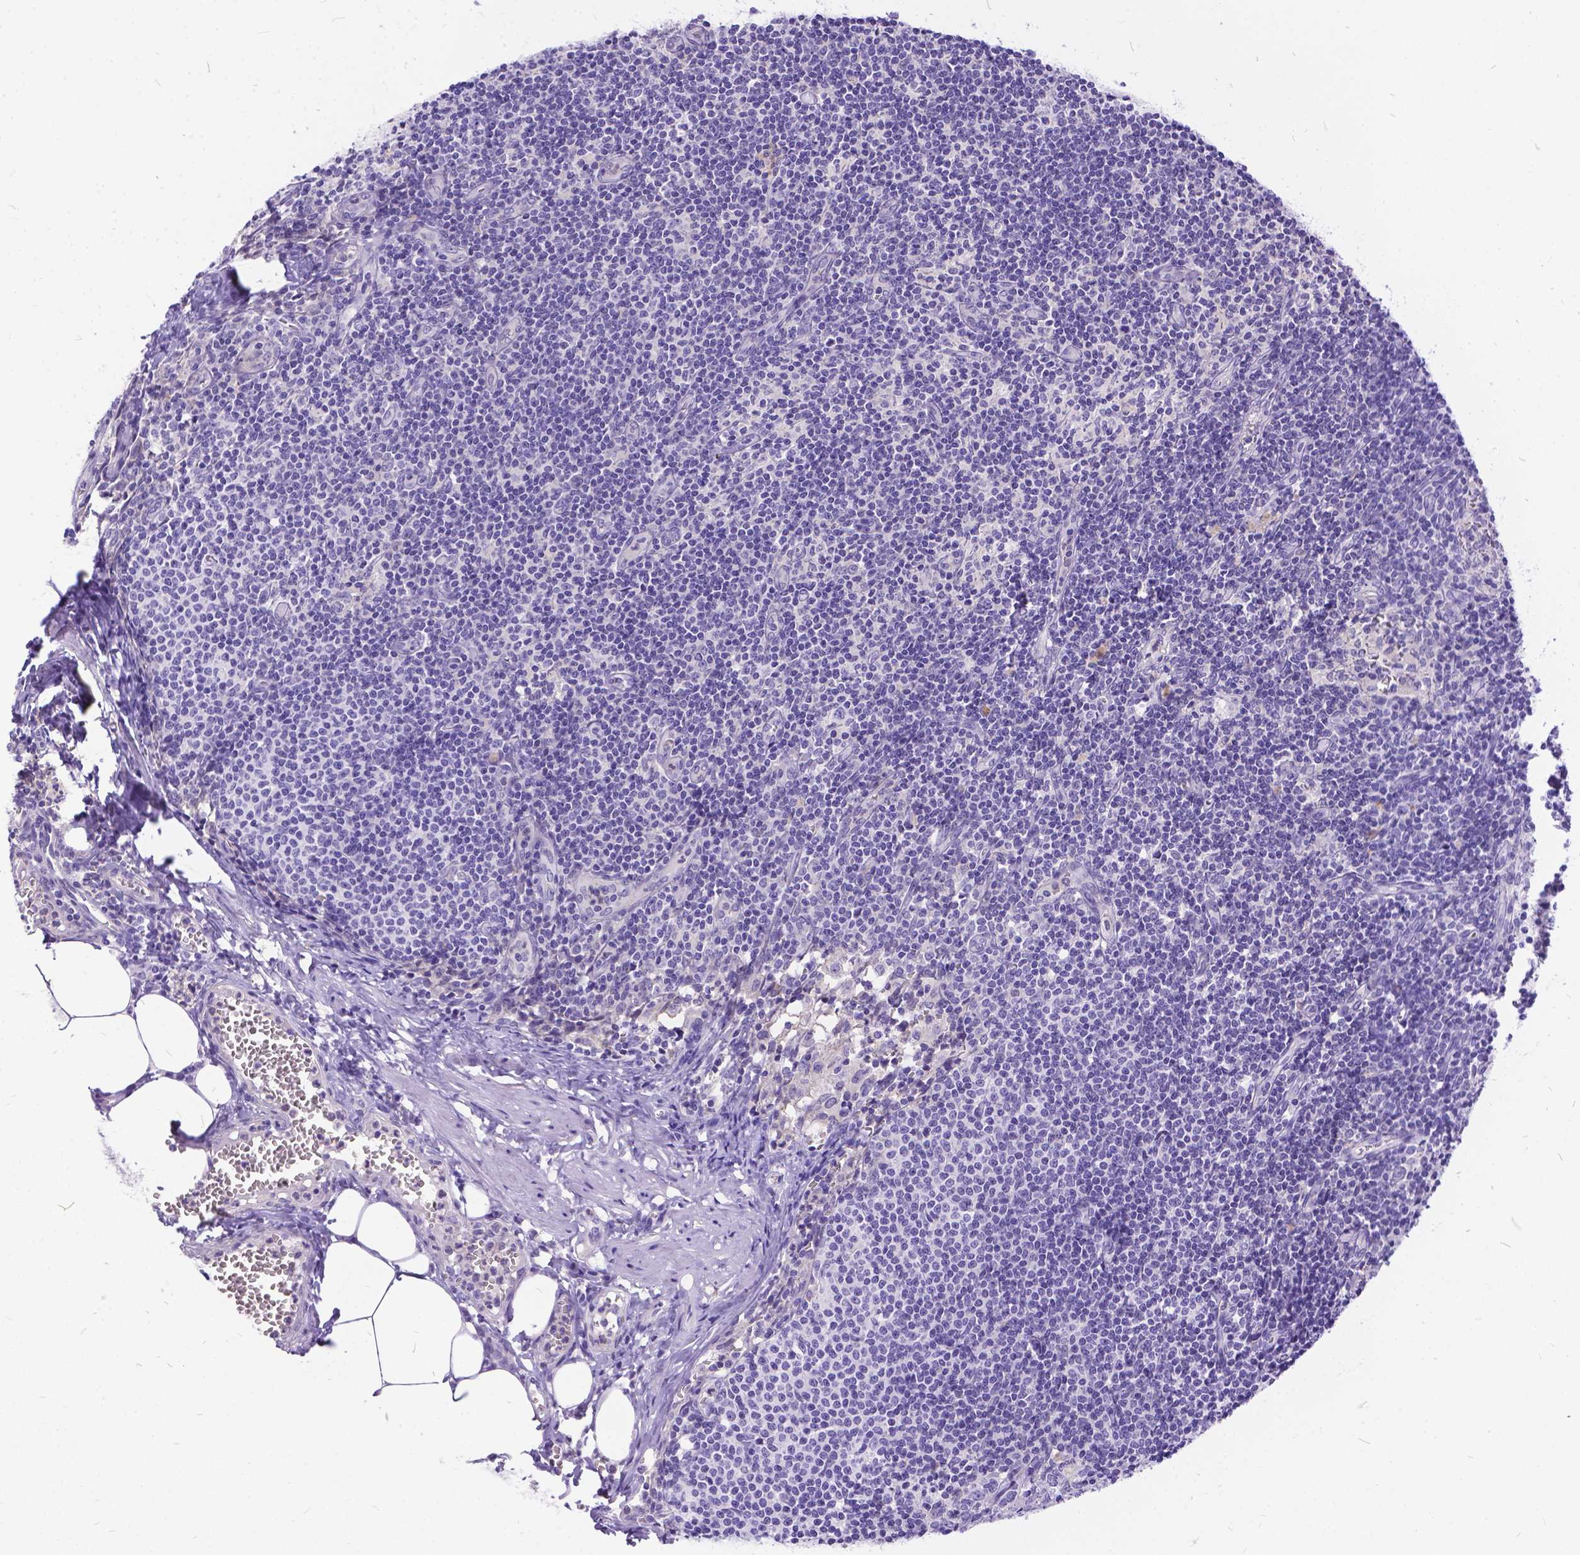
{"staining": {"intensity": "negative", "quantity": "none", "location": "none"}, "tissue": "lymph node", "cell_type": "Germinal center cells", "image_type": "normal", "snomed": [{"axis": "morphology", "description": "Normal tissue, NOS"}, {"axis": "topography", "description": "Lymph node"}], "caption": "This is an immunohistochemistry (IHC) histopathology image of unremarkable human lymph node. There is no positivity in germinal center cells.", "gene": "TMEM169", "patient": {"sex": "female", "age": 50}}